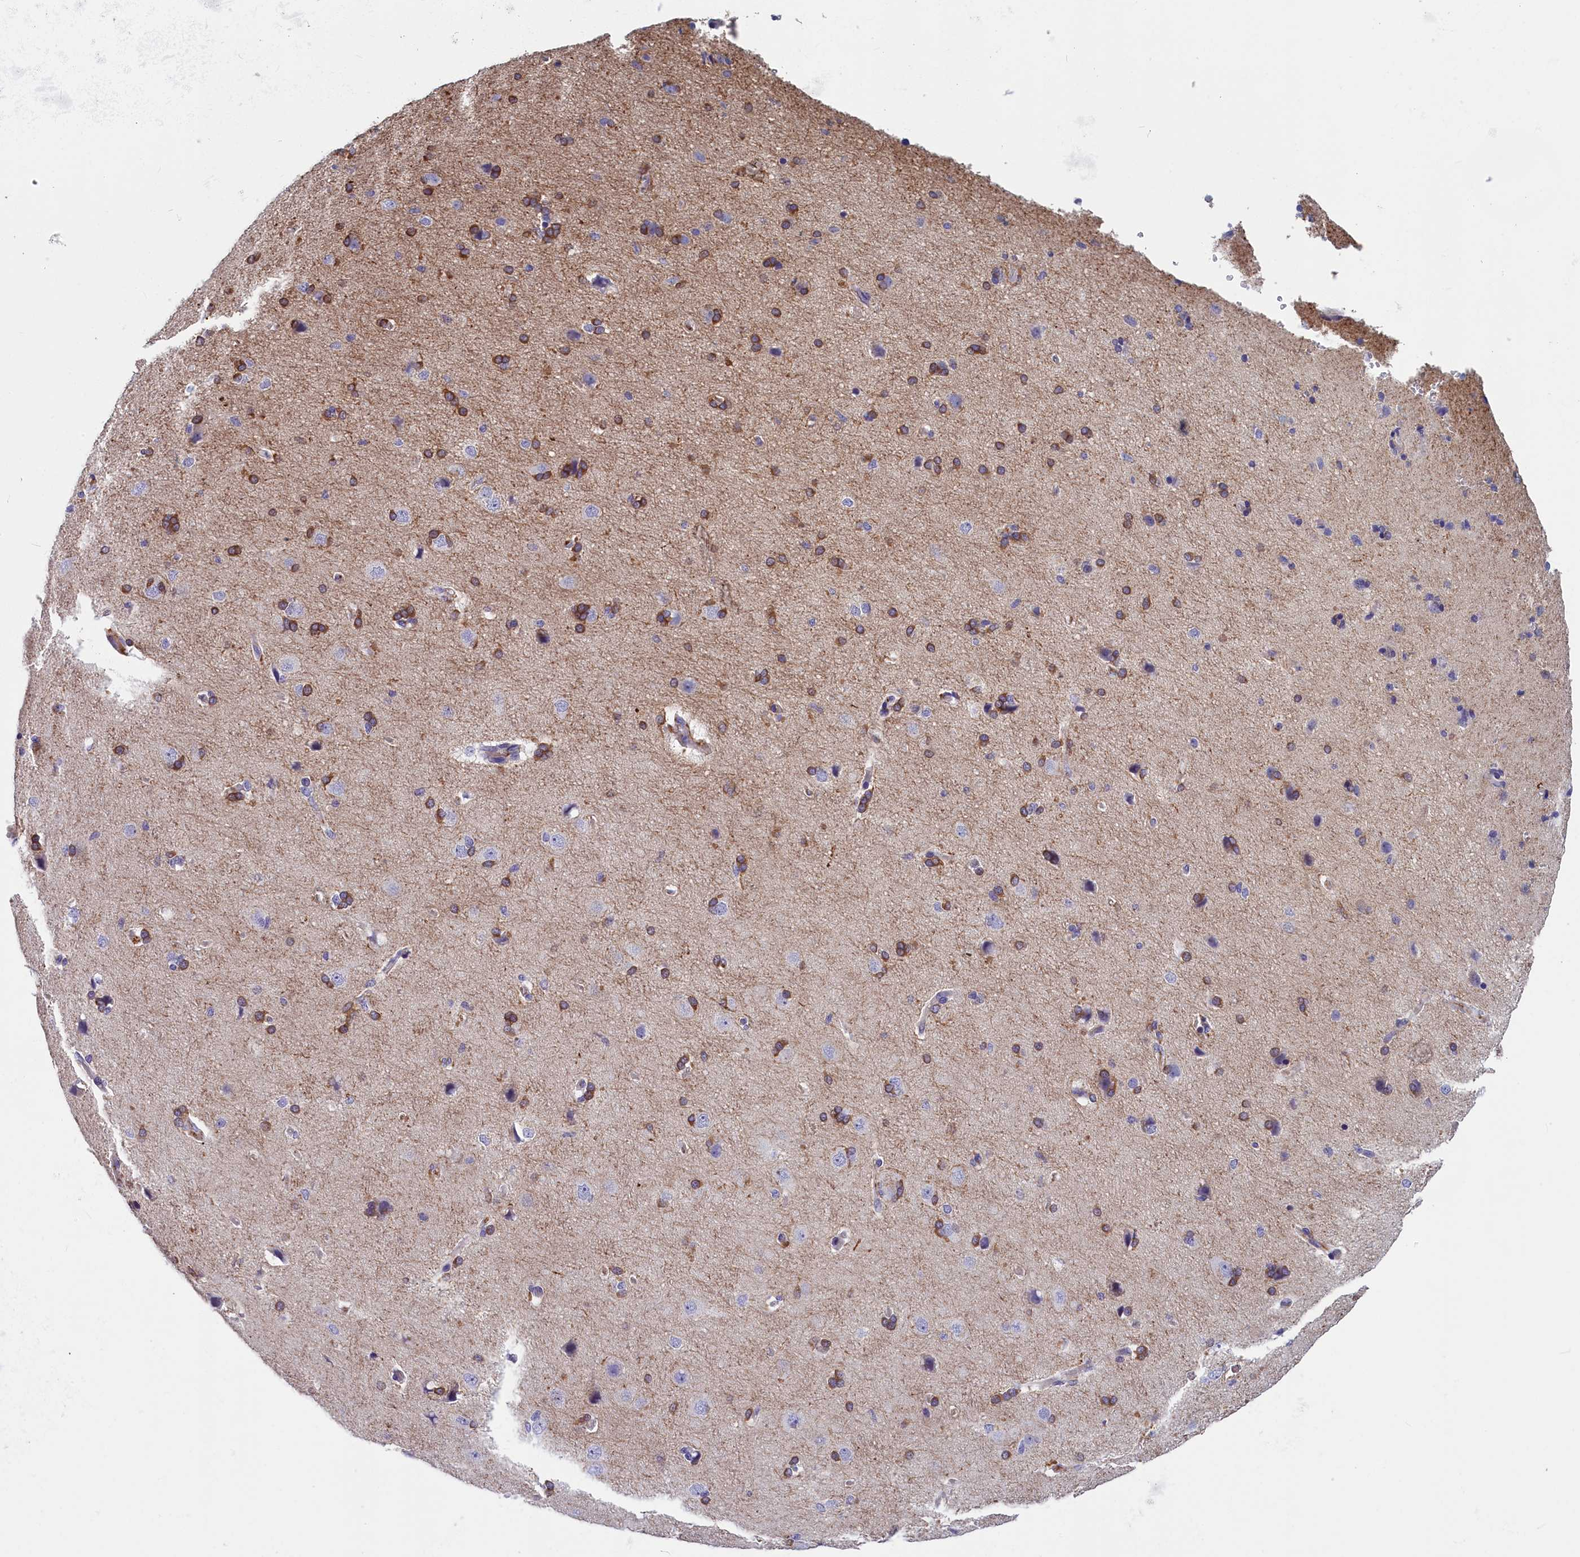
{"staining": {"intensity": "negative", "quantity": "none", "location": "none"}, "tissue": "cerebral cortex", "cell_type": "Endothelial cells", "image_type": "normal", "snomed": [{"axis": "morphology", "description": "Normal tissue, NOS"}, {"axis": "topography", "description": "Cerebral cortex"}], "caption": "Immunohistochemical staining of unremarkable human cerebral cortex exhibits no significant staining in endothelial cells.", "gene": "BCL2L13", "patient": {"sex": "male", "age": 62}}